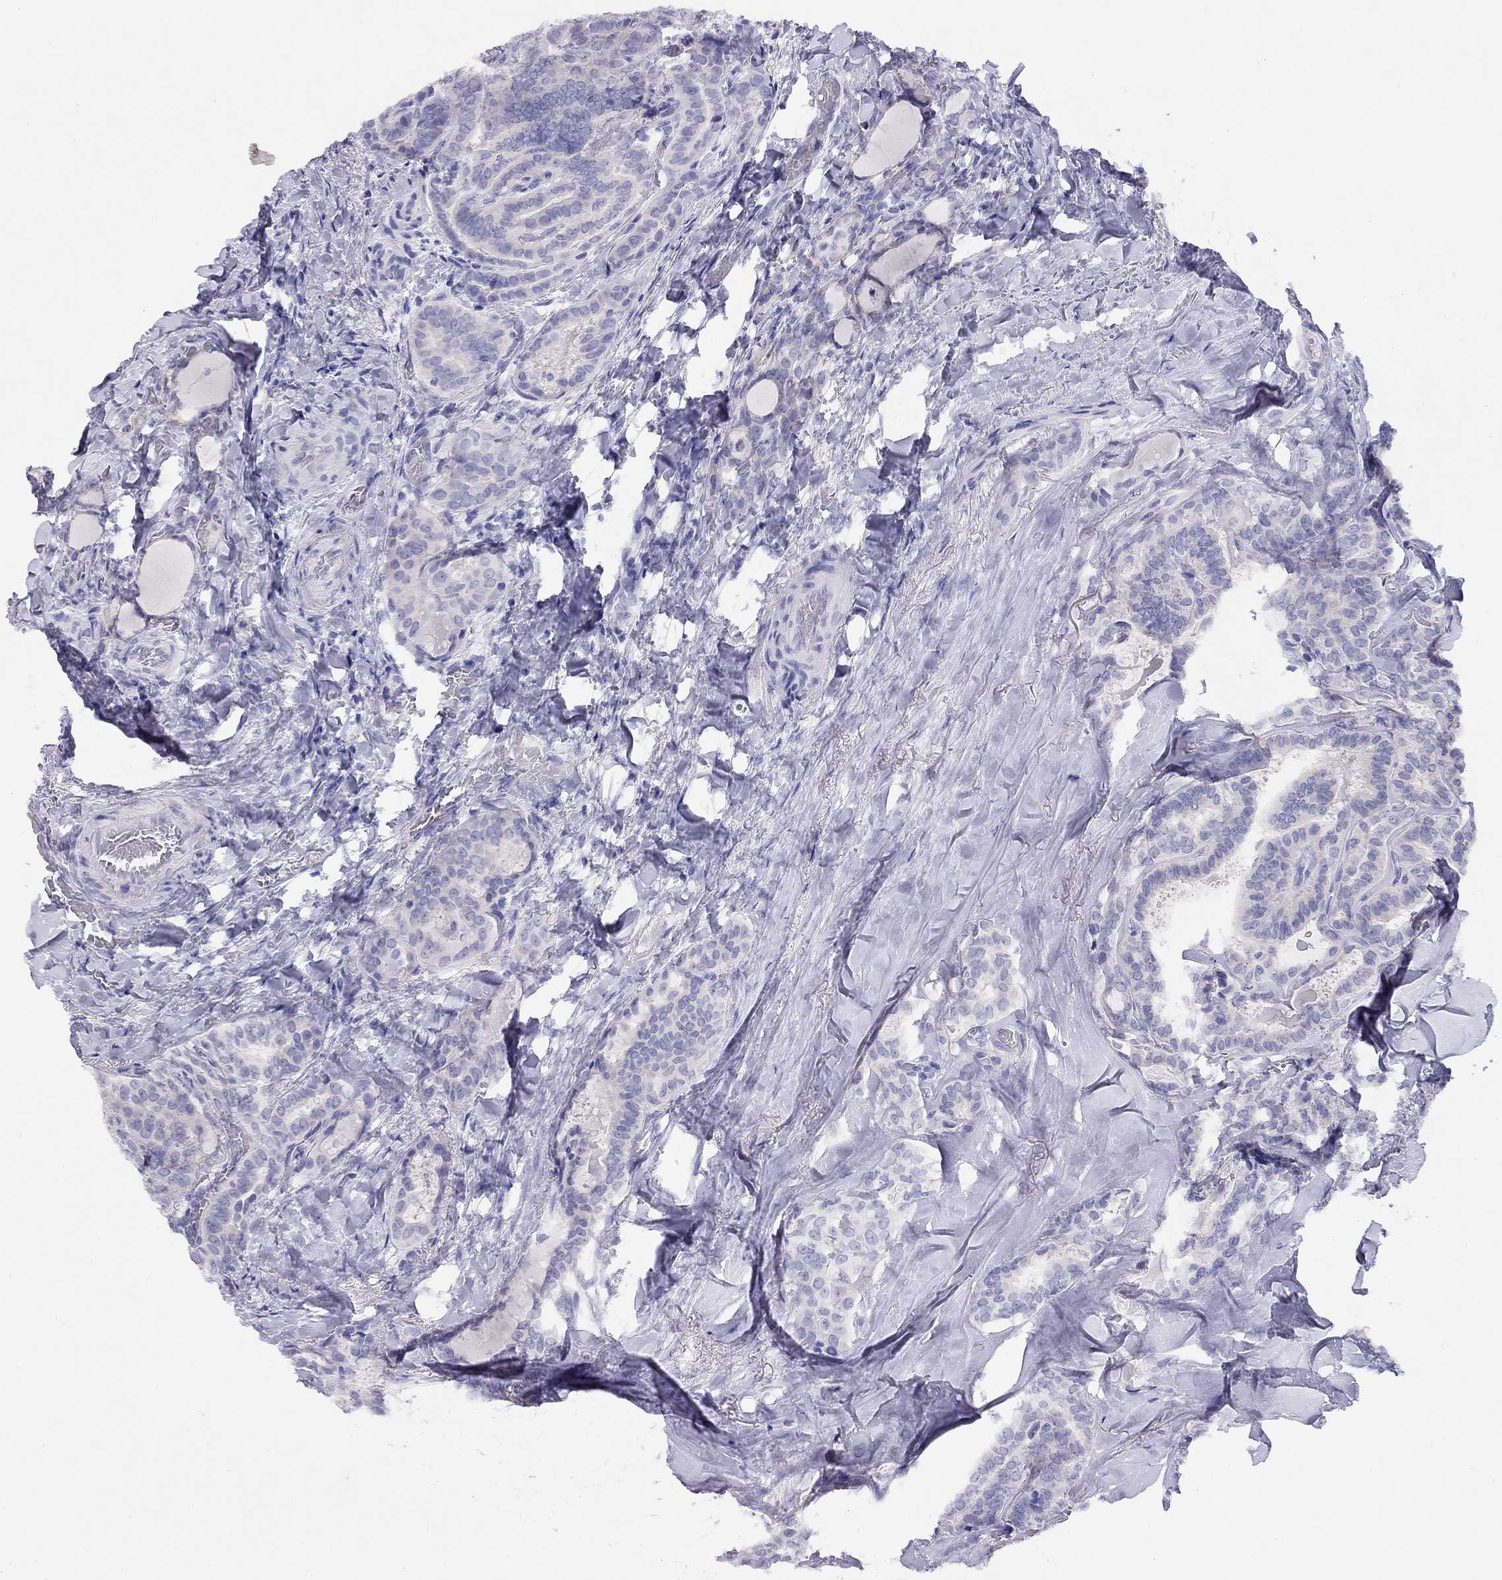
{"staining": {"intensity": "negative", "quantity": "none", "location": "none"}, "tissue": "thyroid cancer", "cell_type": "Tumor cells", "image_type": "cancer", "snomed": [{"axis": "morphology", "description": "Papillary adenocarcinoma, NOS"}, {"axis": "topography", "description": "Thyroid gland"}], "caption": "Protein analysis of thyroid cancer (papillary adenocarcinoma) demonstrates no significant positivity in tumor cells.", "gene": "LRIT2", "patient": {"sex": "female", "age": 39}}